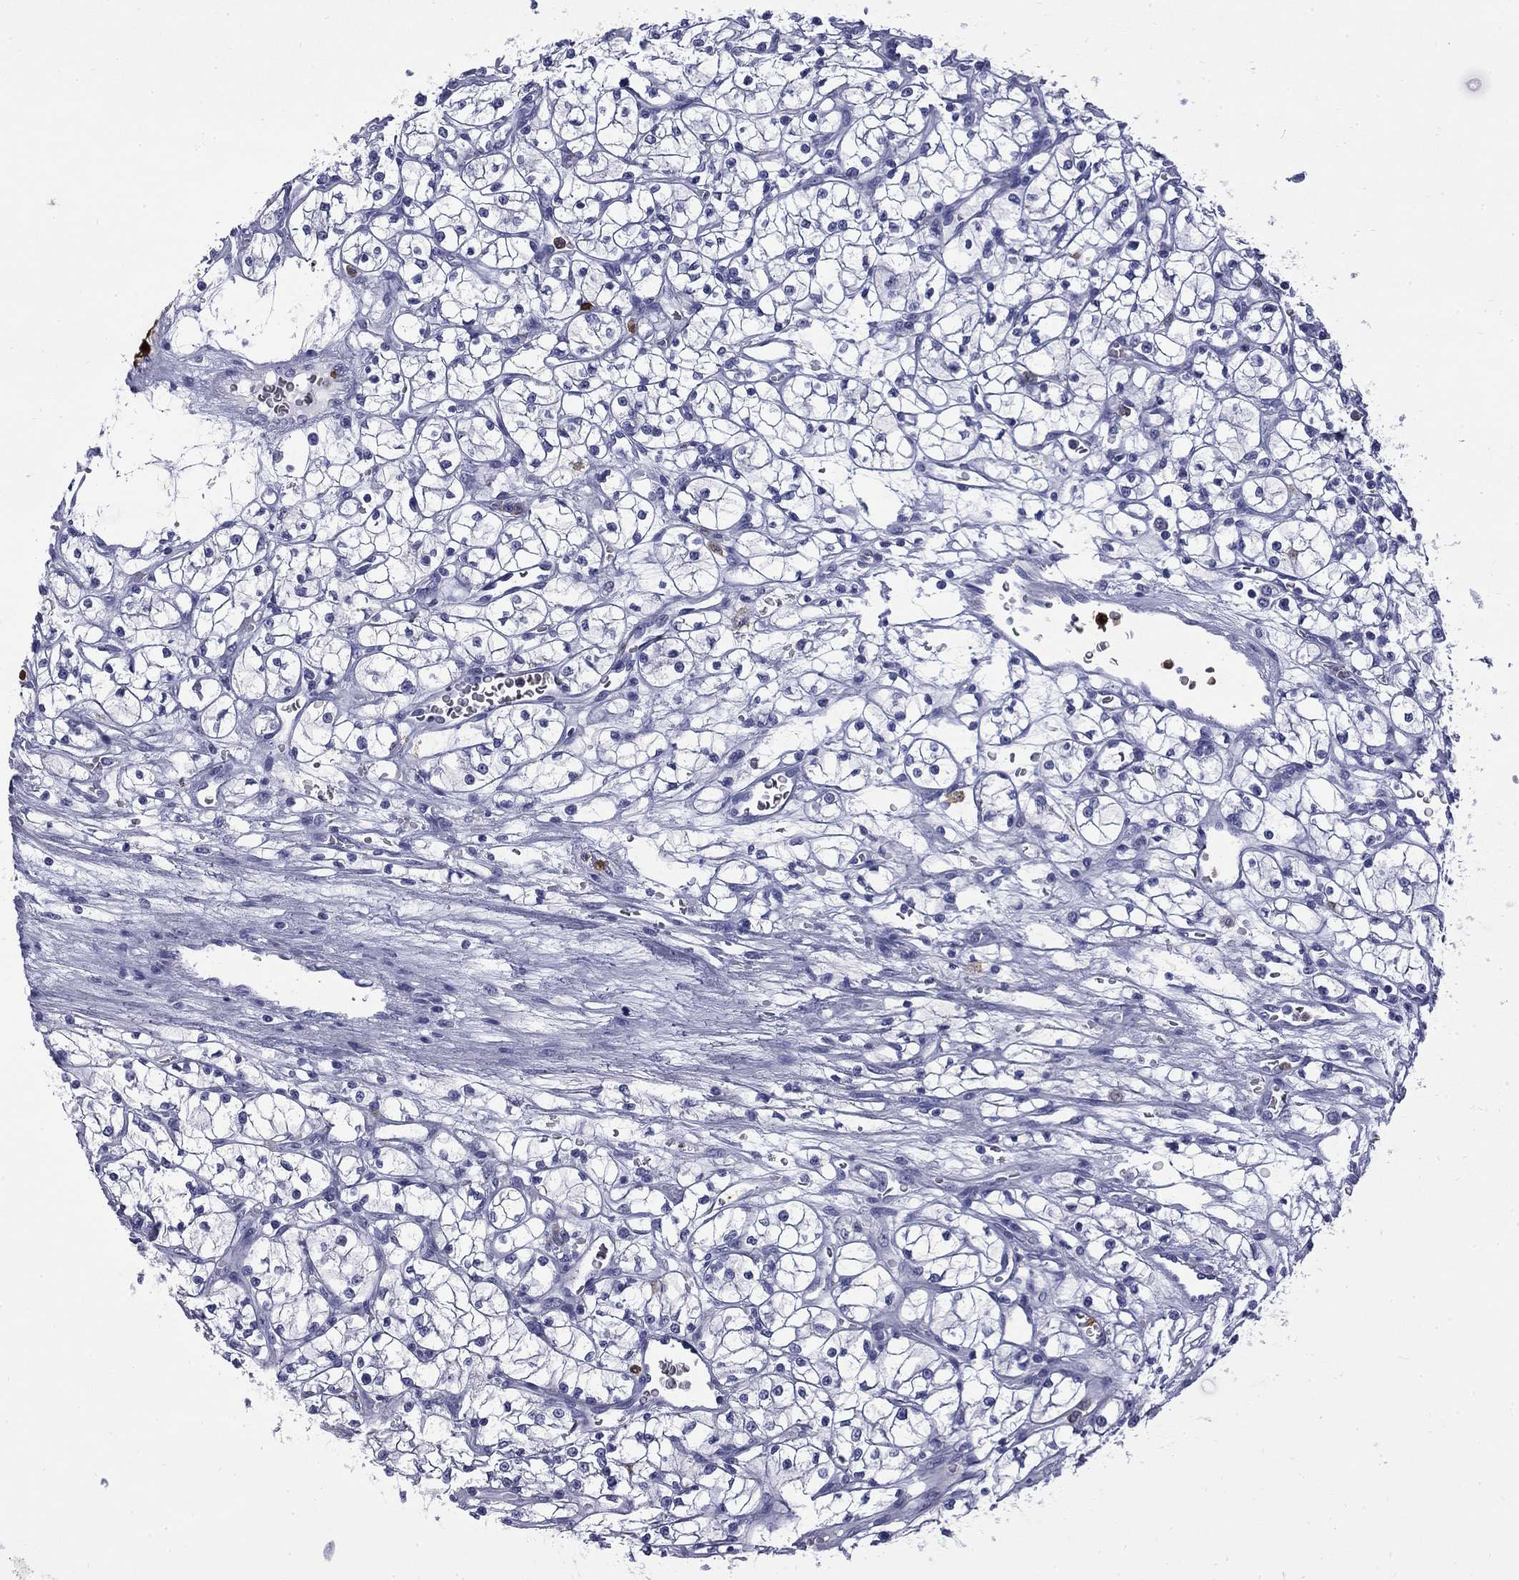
{"staining": {"intensity": "negative", "quantity": "none", "location": "none"}, "tissue": "renal cancer", "cell_type": "Tumor cells", "image_type": "cancer", "snomed": [{"axis": "morphology", "description": "Adenocarcinoma, NOS"}, {"axis": "topography", "description": "Kidney"}], "caption": "IHC image of human renal cancer (adenocarcinoma) stained for a protein (brown), which displays no expression in tumor cells.", "gene": "TRIM29", "patient": {"sex": "female", "age": 64}}